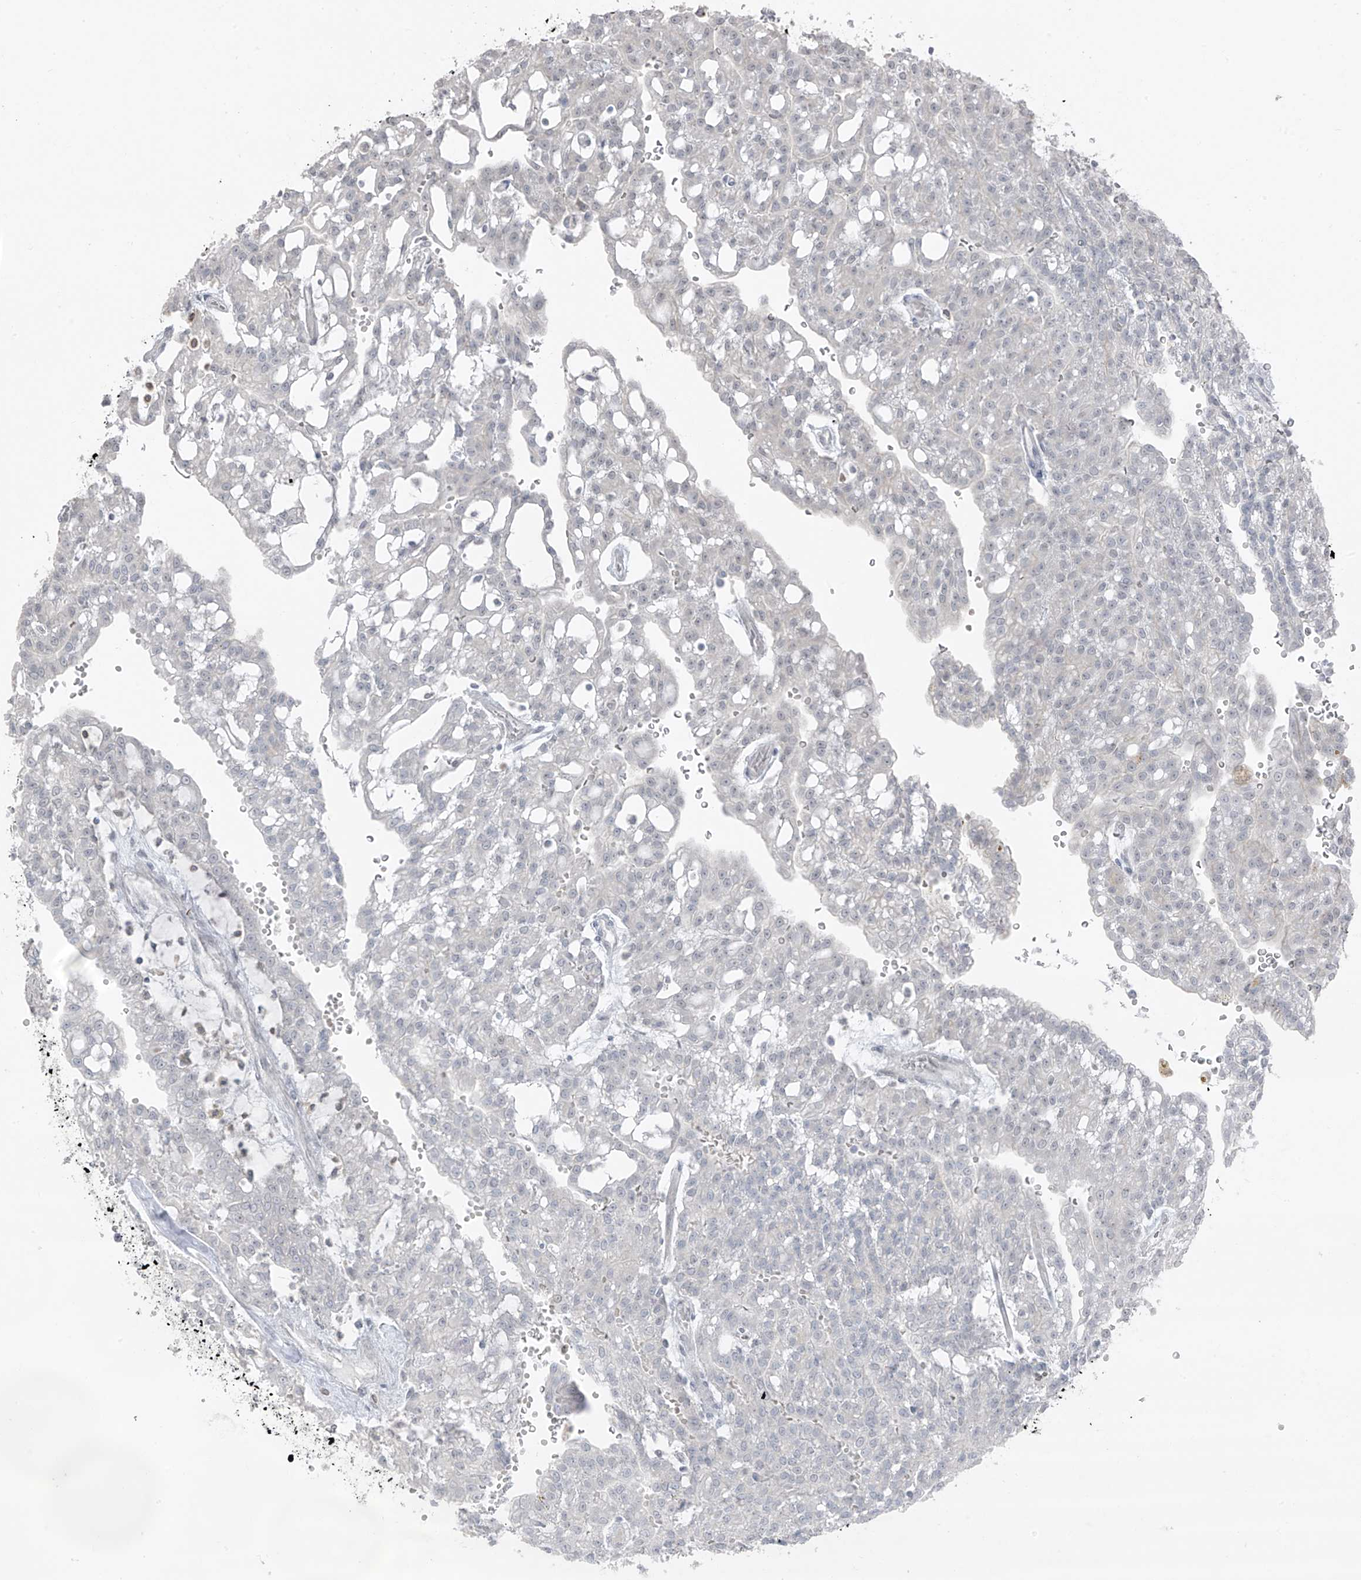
{"staining": {"intensity": "negative", "quantity": "none", "location": "none"}, "tissue": "renal cancer", "cell_type": "Tumor cells", "image_type": "cancer", "snomed": [{"axis": "morphology", "description": "Adenocarcinoma, NOS"}, {"axis": "topography", "description": "Kidney"}], "caption": "Tumor cells show no significant positivity in adenocarcinoma (renal).", "gene": "PRDM6", "patient": {"sex": "male", "age": 63}}